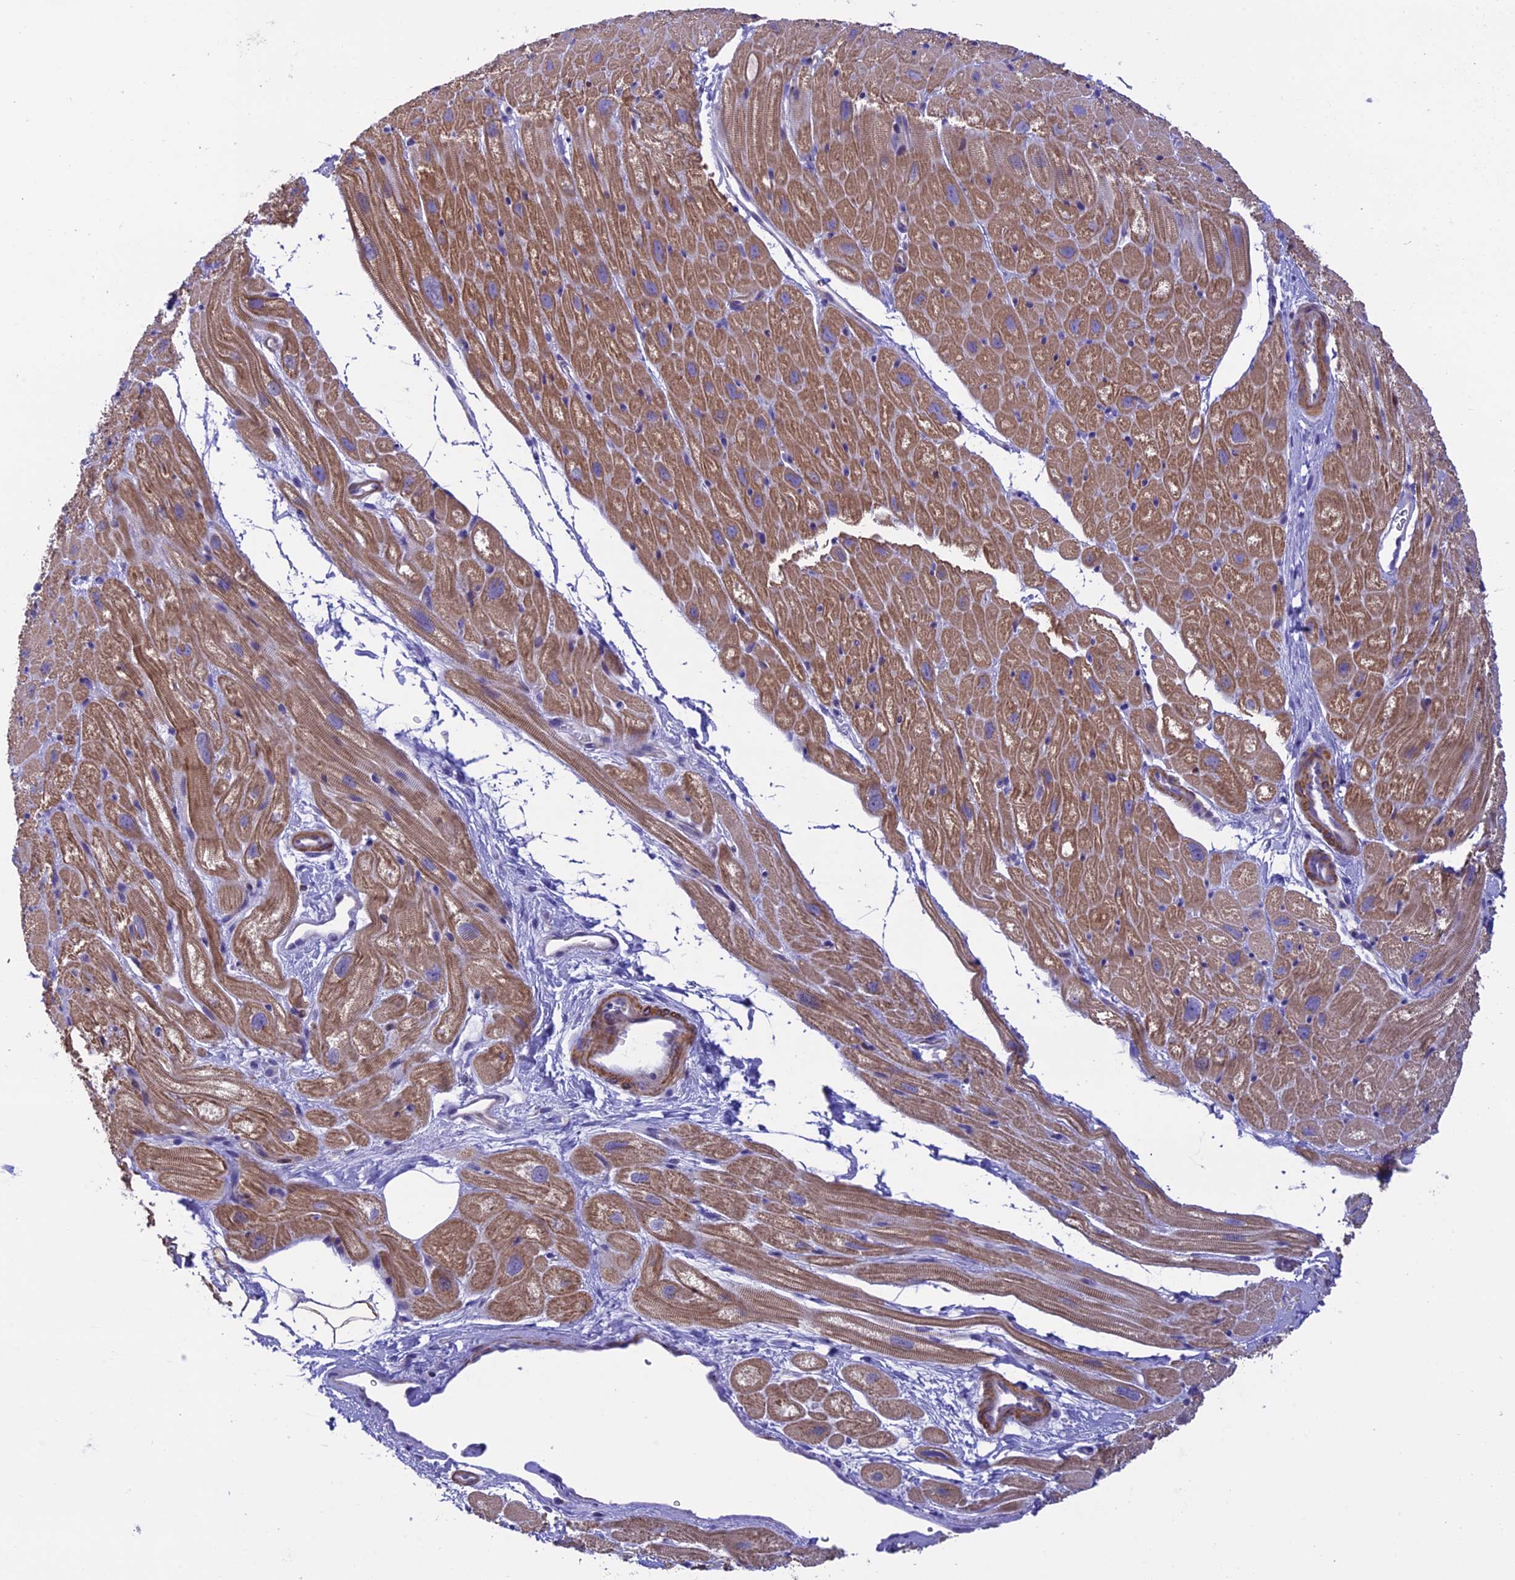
{"staining": {"intensity": "moderate", "quantity": "25%-75%", "location": "cytoplasmic/membranous"}, "tissue": "heart muscle", "cell_type": "Cardiomyocytes", "image_type": "normal", "snomed": [{"axis": "morphology", "description": "Normal tissue, NOS"}, {"axis": "topography", "description": "Heart"}], "caption": "IHC of normal heart muscle demonstrates medium levels of moderate cytoplasmic/membranous positivity in about 25%-75% of cardiomyocytes.", "gene": "IGSF6", "patient": {"sex": "male", "age": 50}}